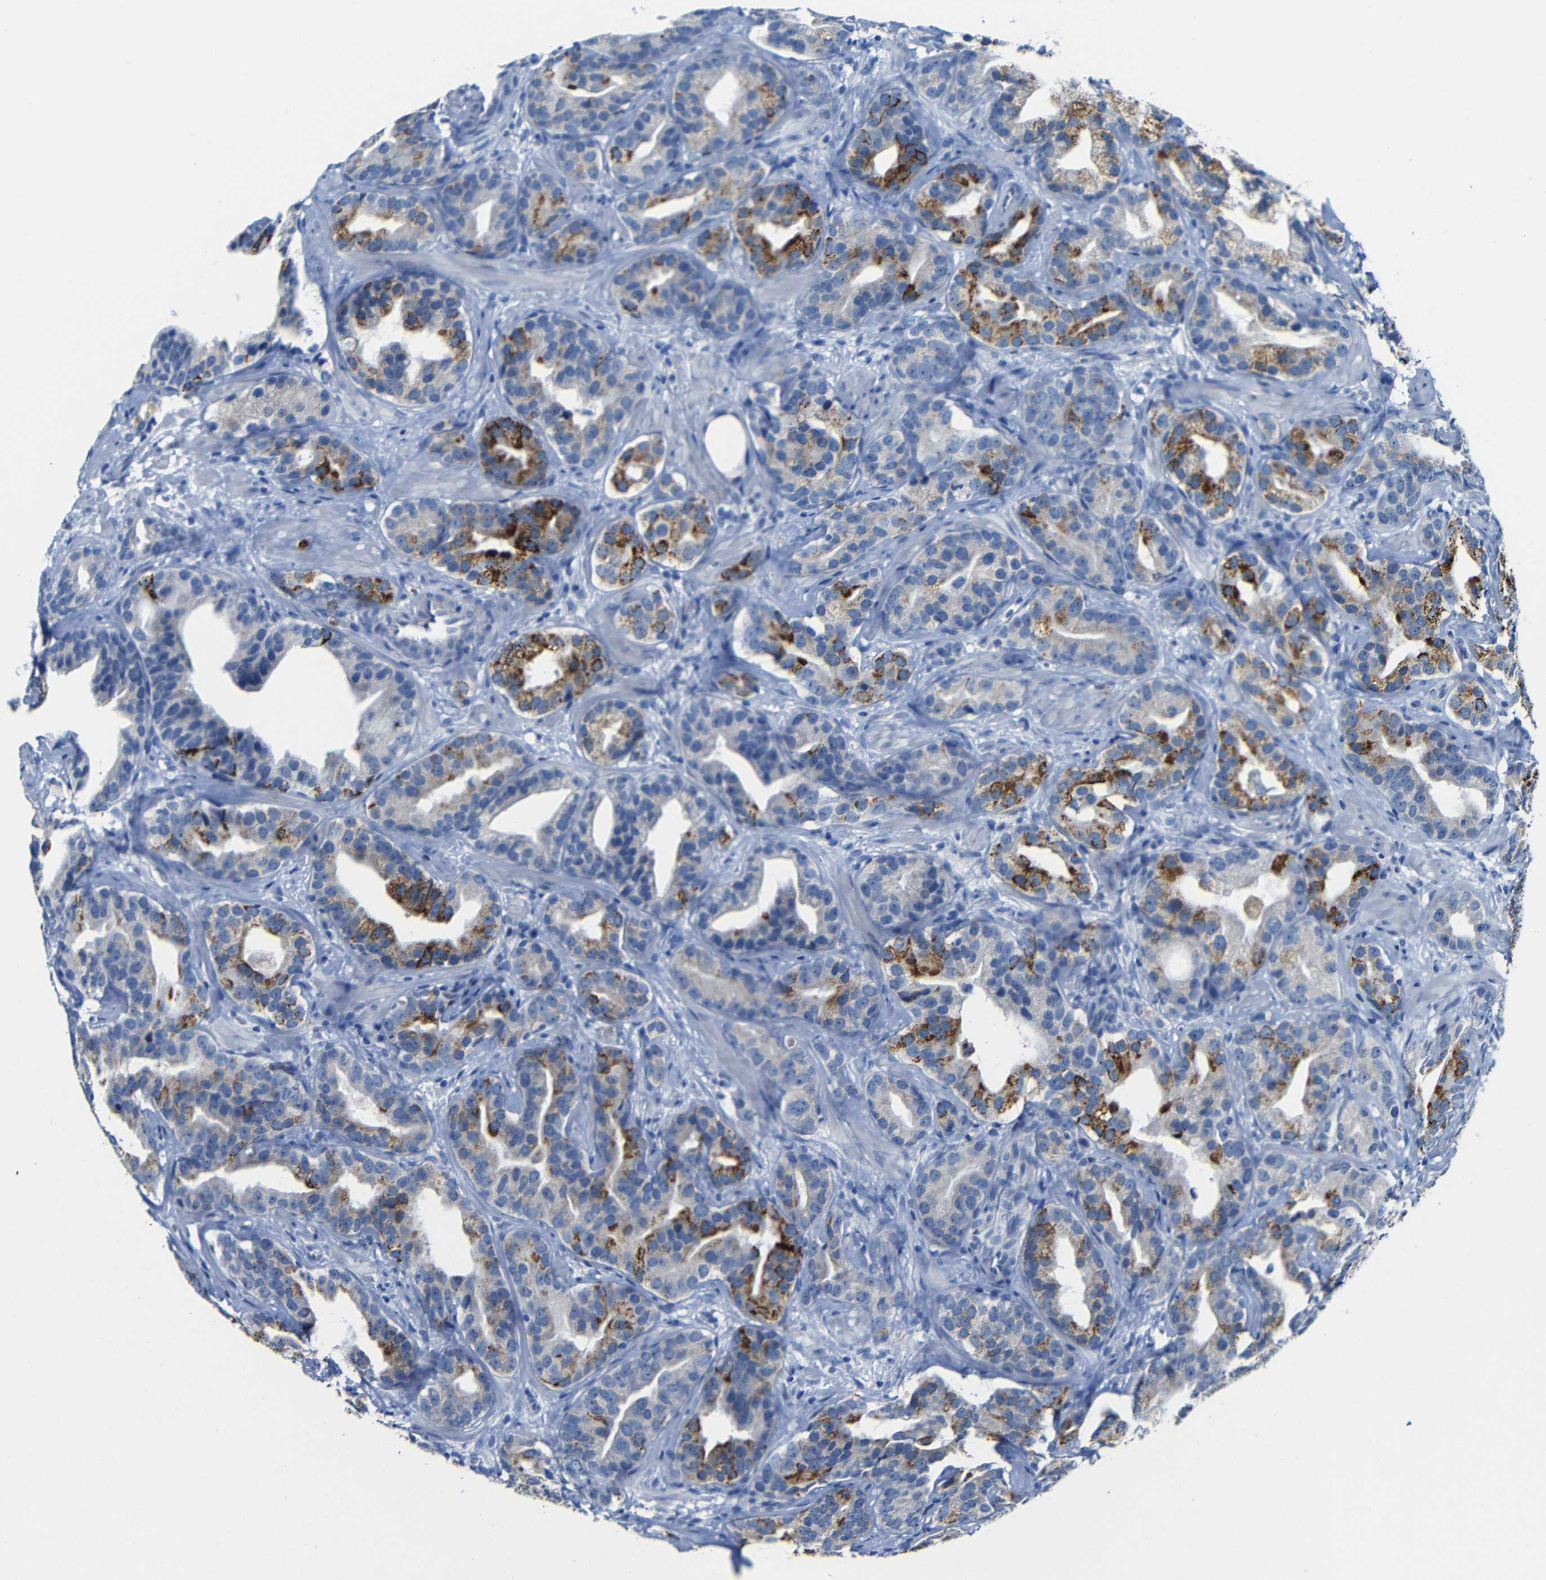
{"staining": {"intensity": "strong", "quantity": "<25%", "location": "cytoplasmic/membranous"}, "tissue": "prostate cancer", "cell_type": "Tumor cells", "image_type": "cancer", "snomed": [{"axis": "morphology", "description": "Adenocarcinoma, Low grade"}, {"axis": "topography", "description": "Prostate"}], "caption": "The immunohistochemical stain labels strong cytoplasmic/membranous positivity in tumor cells of prostate cancer (low-grade adenocarcinoma) tissue.", "gene": "C15orf48", "patient": {"sex": "male", "age": 59}}